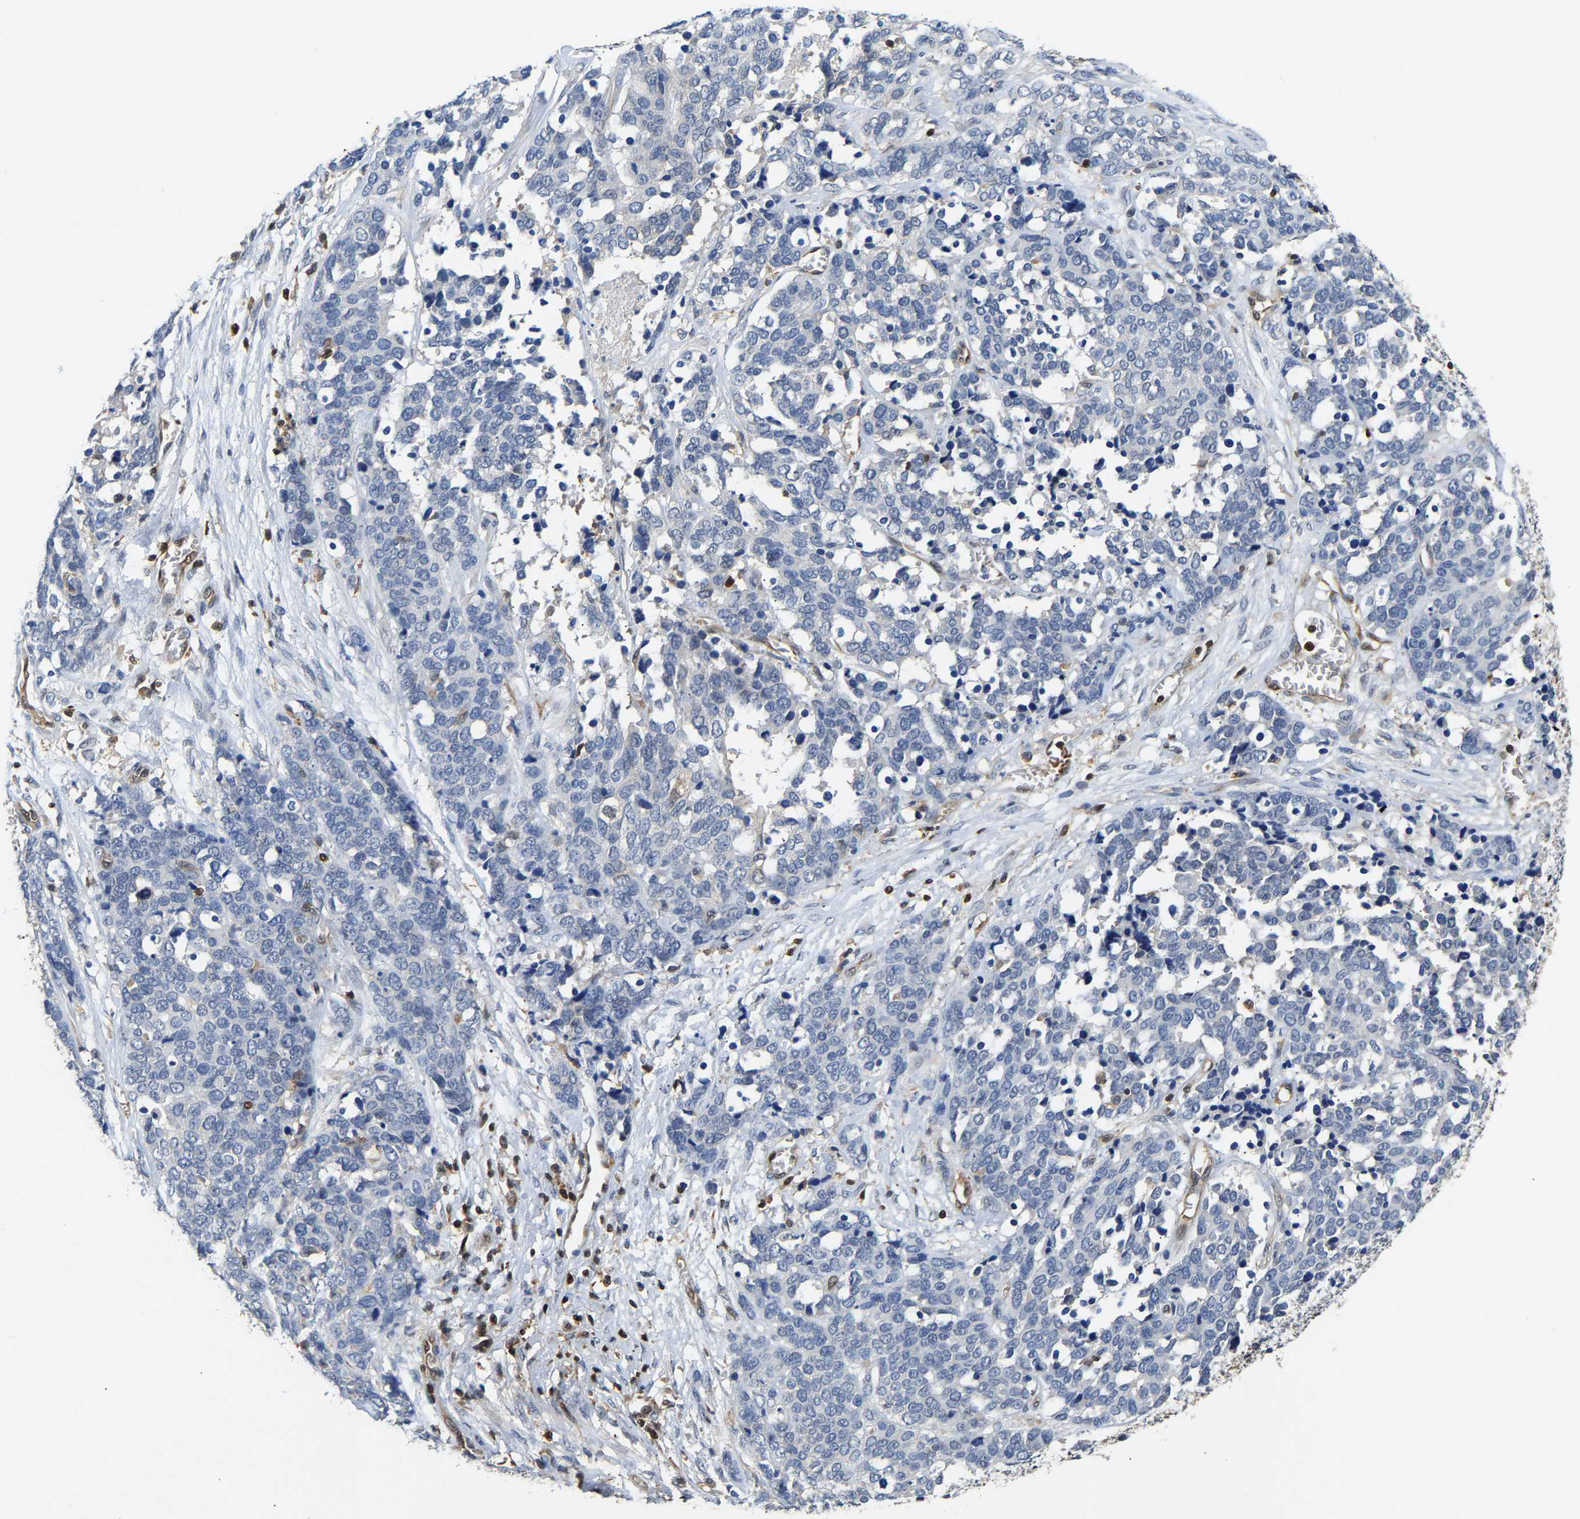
{"staining": {"intensity": "negative", "quantity": "none", "location": "none"}, "tissue": "ovarian cancer", "cell_type": "Tumor cells", "image_type": "cancer", "snomed": [{"axis": "morphology", "description": "Cystadenocarcinoma, serous, NOS"}, {"axis": "topography", "description": "Ovary"}], "caption": "Protein analysis of serous cystadenocarcinoma (ovarian) shows no significant positivity in tumor cells.", "gene": "GIMAP7", "patient": {"sex": "female", "age": 44}}